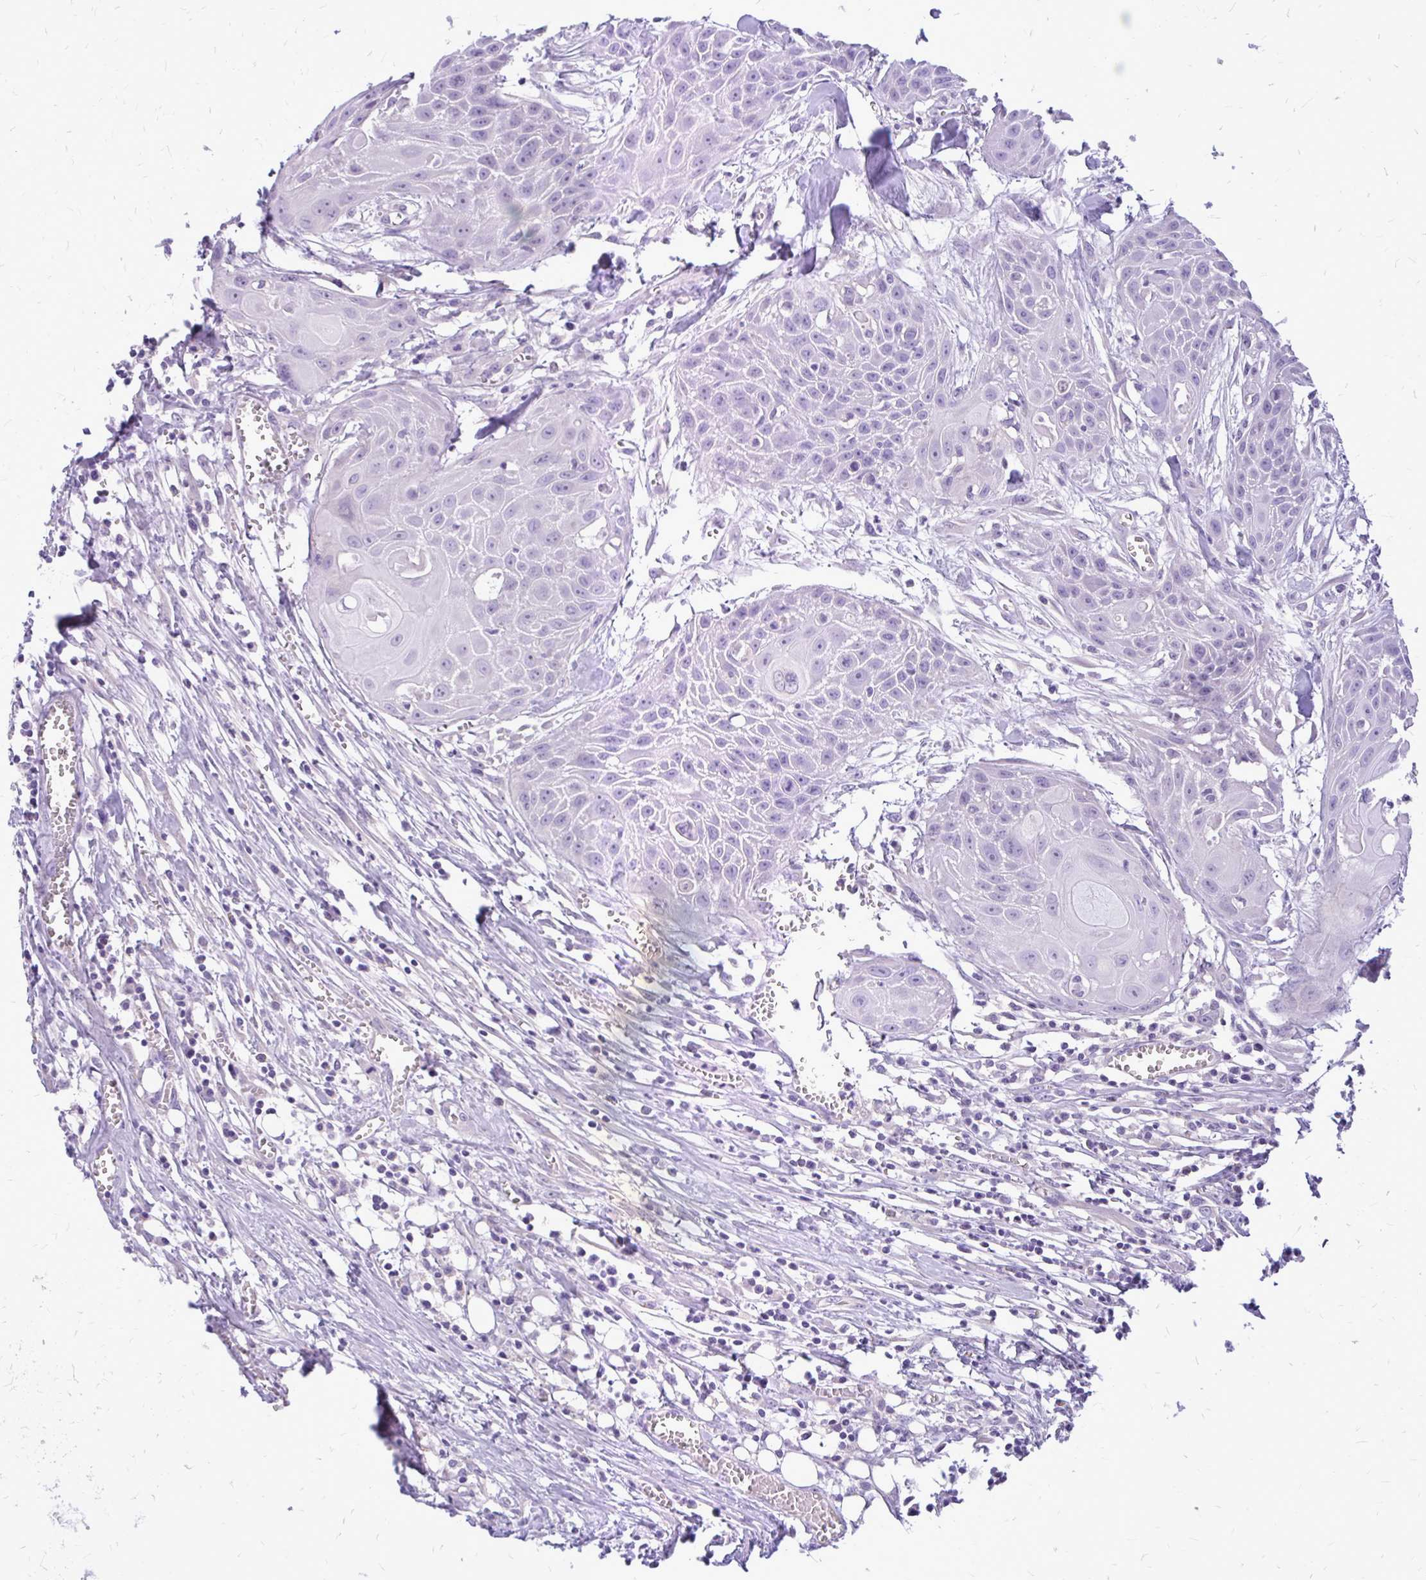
{"staining": {"intensity": "negative", "quantity": "none", "location": "none"}, "tissue": "head and neck cancer", "cell_type": "Tumor cells", "image_type": "cancer", "snomed": [{"axis": "morphology", "description": "Squamous cell carcinoma, NOS"}, {"axis": "topography", "description": "Lymph node"}, {"axis": "topography", "description": "Salivary gland"}, {"axis": "topography", "description": "Head-Neck"}], "caption": "A high-resolution micrograph shows IHC staining of head and neck cancer, which exhibits no significant staining in tumor cells.", "gene": "MAP1LC3A", "patient": {"sex": "female", "age": 74}}